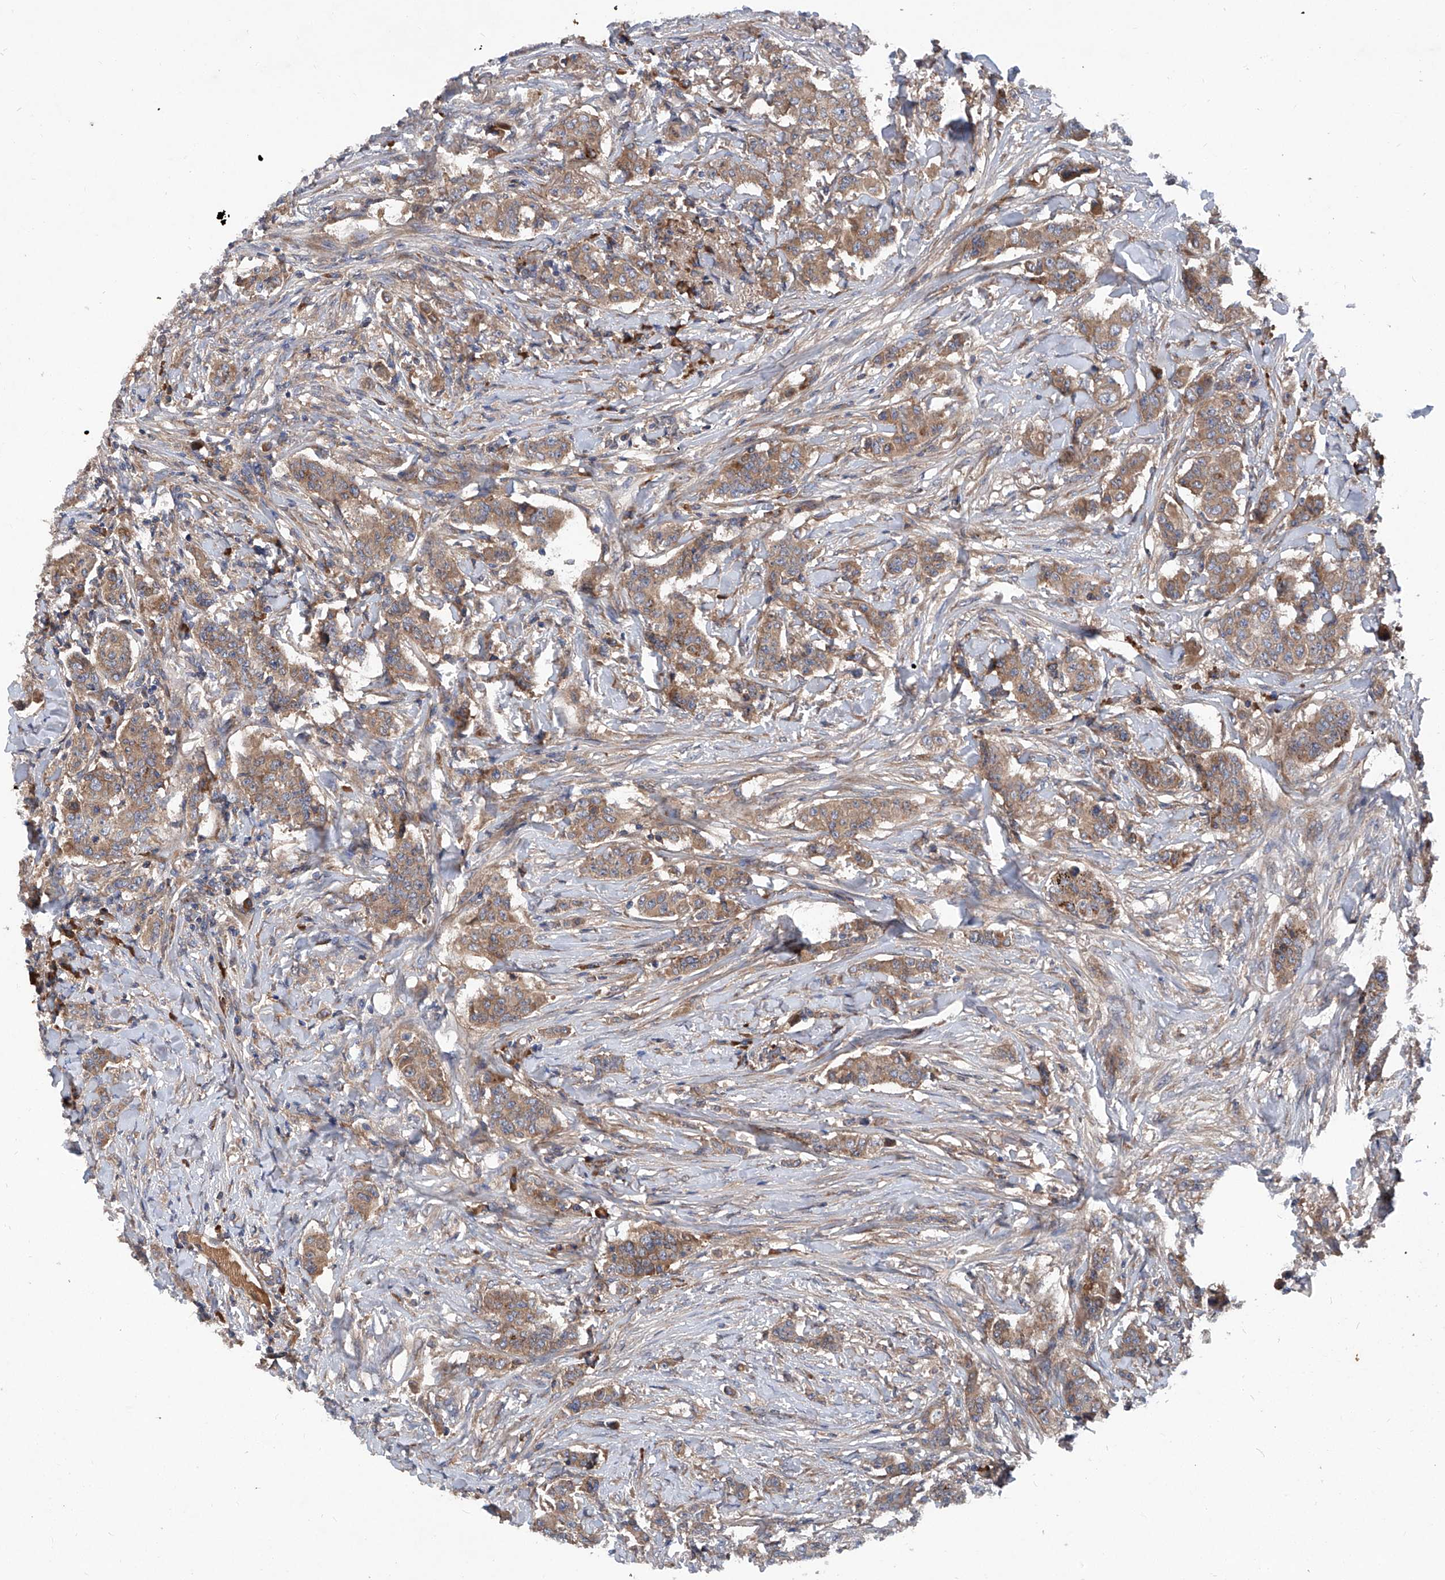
{"staining": {"intensity": "moderate", "quantity": ">75%", "location": "cytoplasmic/membranous"}, "tissue": "breast cancer", "cell_type": "Tumor cells", "image_type": "cancer", "snomed": [{"axis": "morphology", "description": "Duct carcinoma"}, {"axis": "topography", "description": "Breast"}], "caption": "Immunohistochemistry (IHC) of human breast intraductal carcinoma reveals medium levels of moderate cytoplasmic/membranous expression in approximately >75% of tumor cells. Nuclei are stained in blue.", "gene": "ASCC3", "patient": {"sex": "female", "age": 40}}